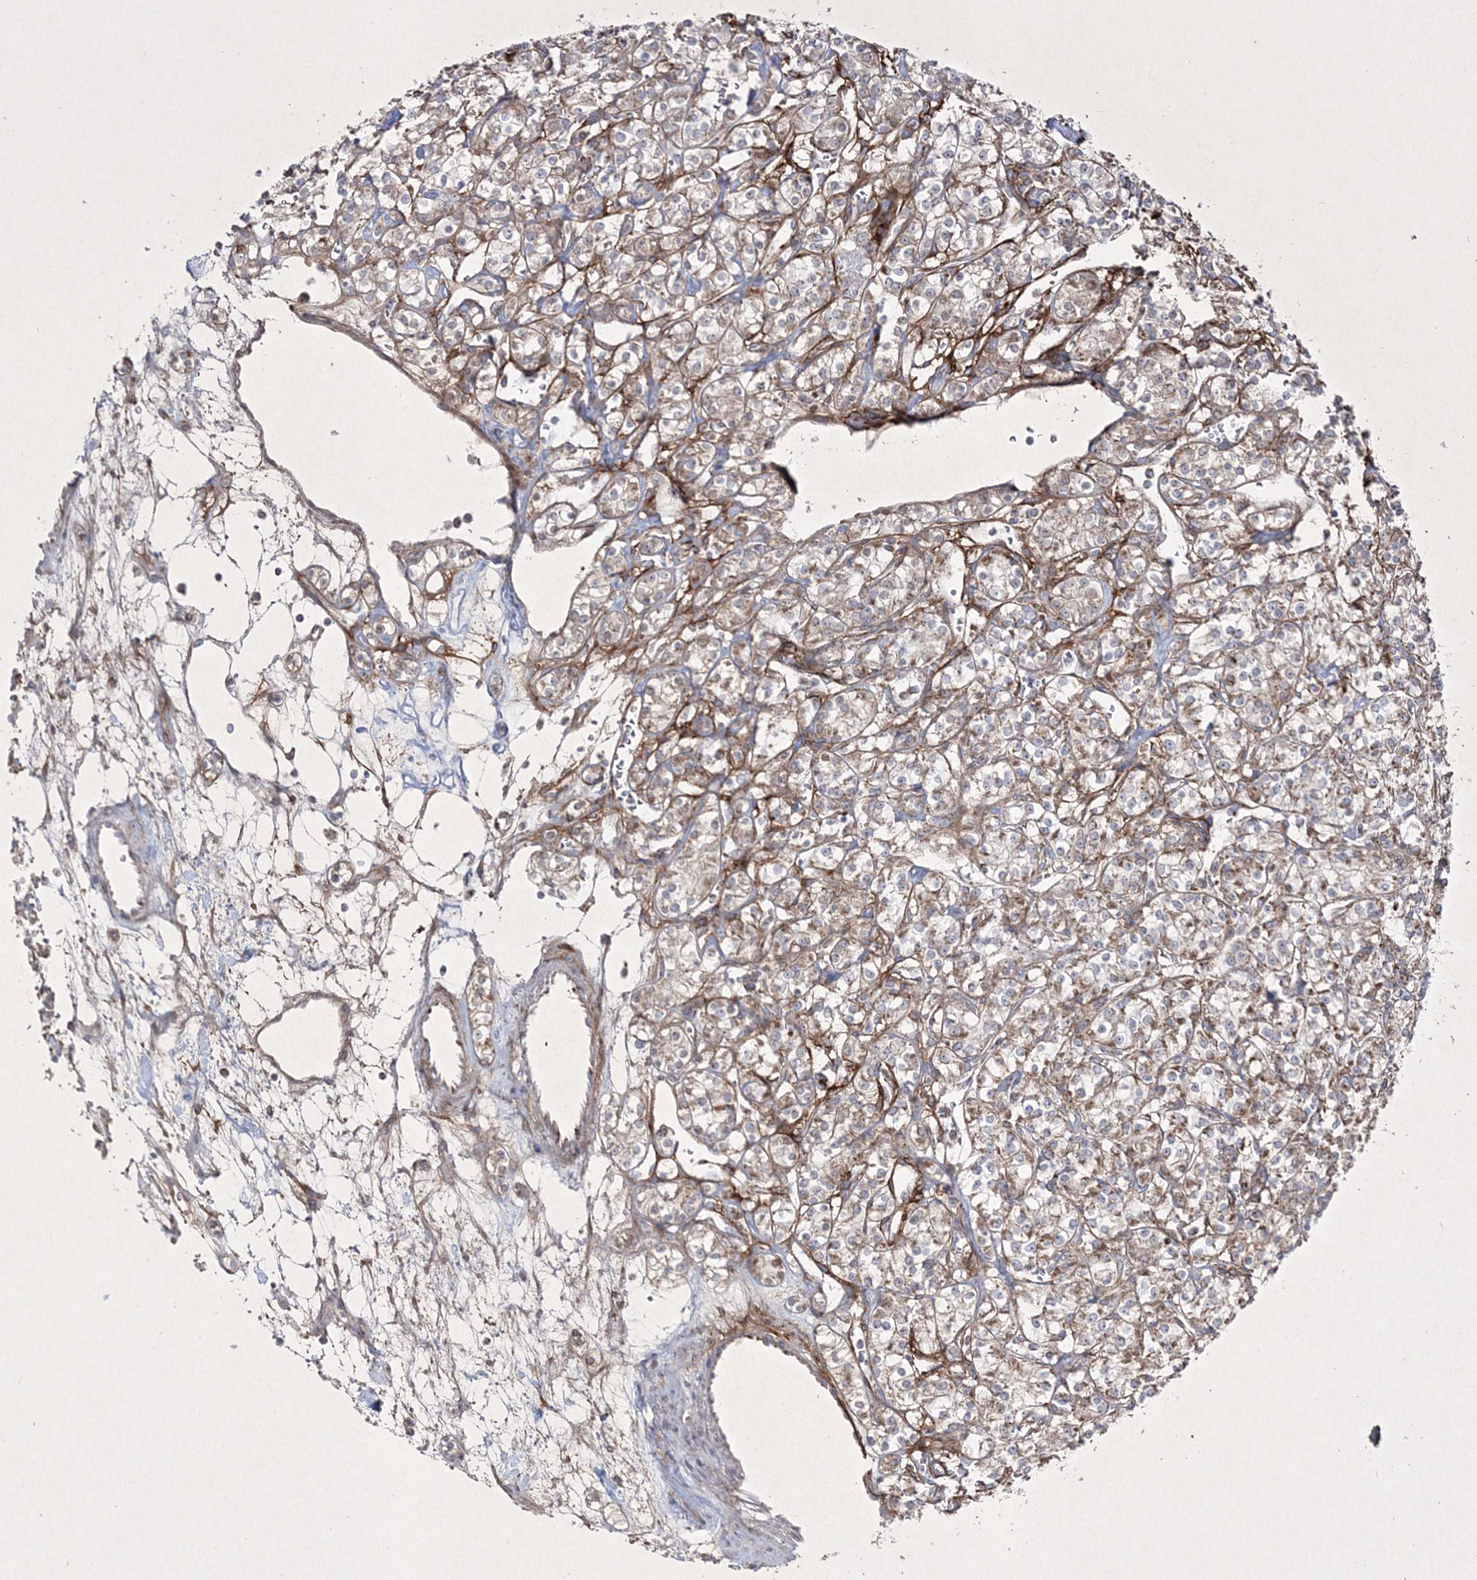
{"staining": {"intensity": "weak", "quantity": ">75%", "location": "cytoplasmic/membranous"}, "tissue": "renal cancer", "cell_type": "Tumor cells", "image_type": "cancer", "snomed": [{"axis": "morphology", "description": "Adenocarcinoma, NOS"}, {"axis": "topography", "description": "Kidney"}], "caption": "Renal cancer tissue displays weak cytoplasmic/membranous staining in about >75% of tumor cells", "gene": "RICTOR", "patient": {"sex": "male", "age": 77}}